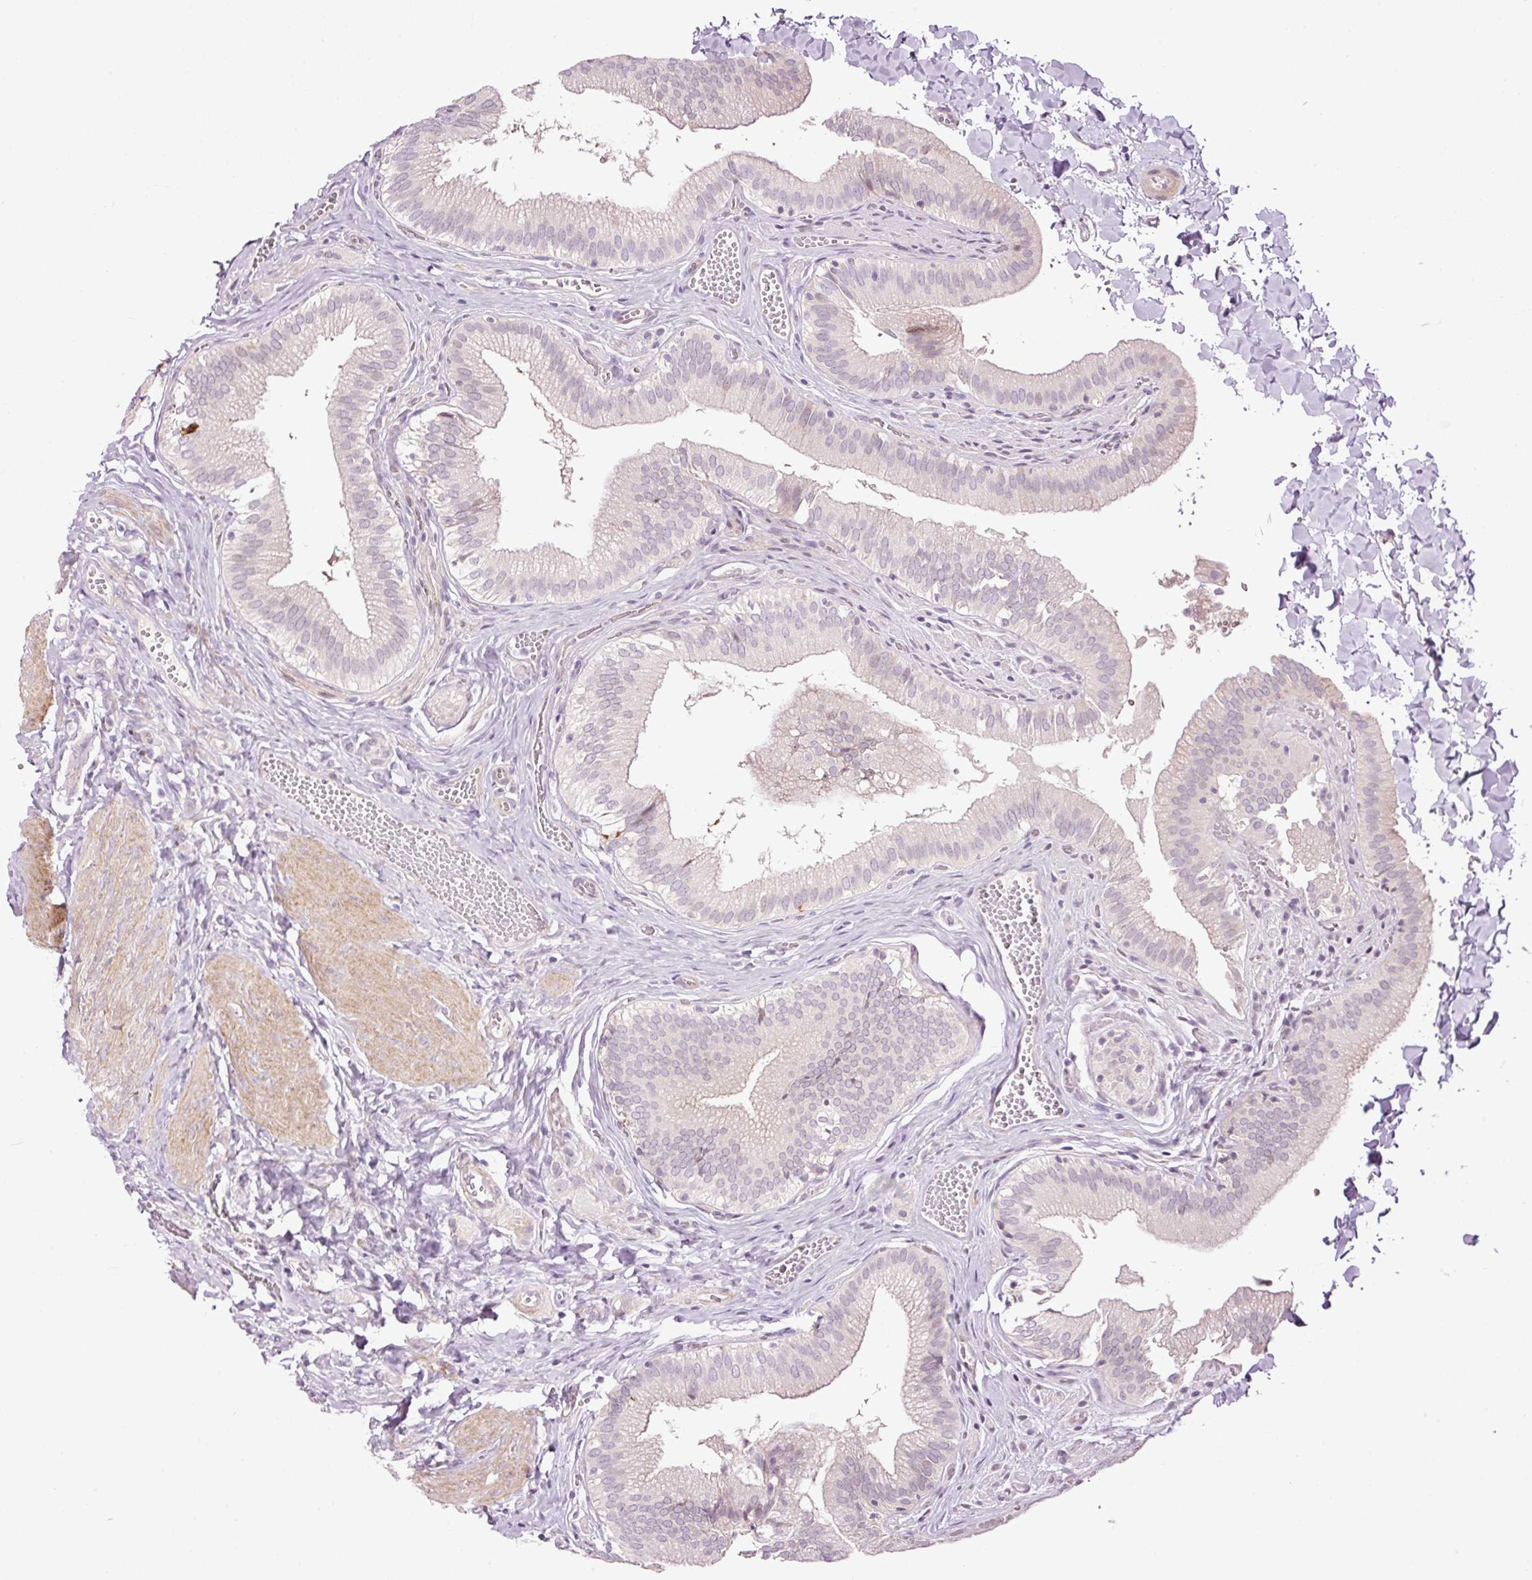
{"staining": {"intensity": "negative", "quantity": "none", "location": "none"}, "tissue": "gallbladder", "cell_type": "Glandular cells", "image_type": "normal", "snomed": [{"axis": "morphology", "description": "Normal tissue, NOS"}, {"axis": "topography", "description": "Gallbladder"}, {"axis": "topography", "description": "Peripheral nerve tissue"}], "caption": "Benign gallbladder was stained to show a protein in brown. There is no significant expression in glandular cells. (Brightfield microscopy of DAB (3,3'-diaminobenzidine) immunohistochemistry at high magnification).", "gene": "FCRL4", "patient": {"sex": "male", "age": 17}}